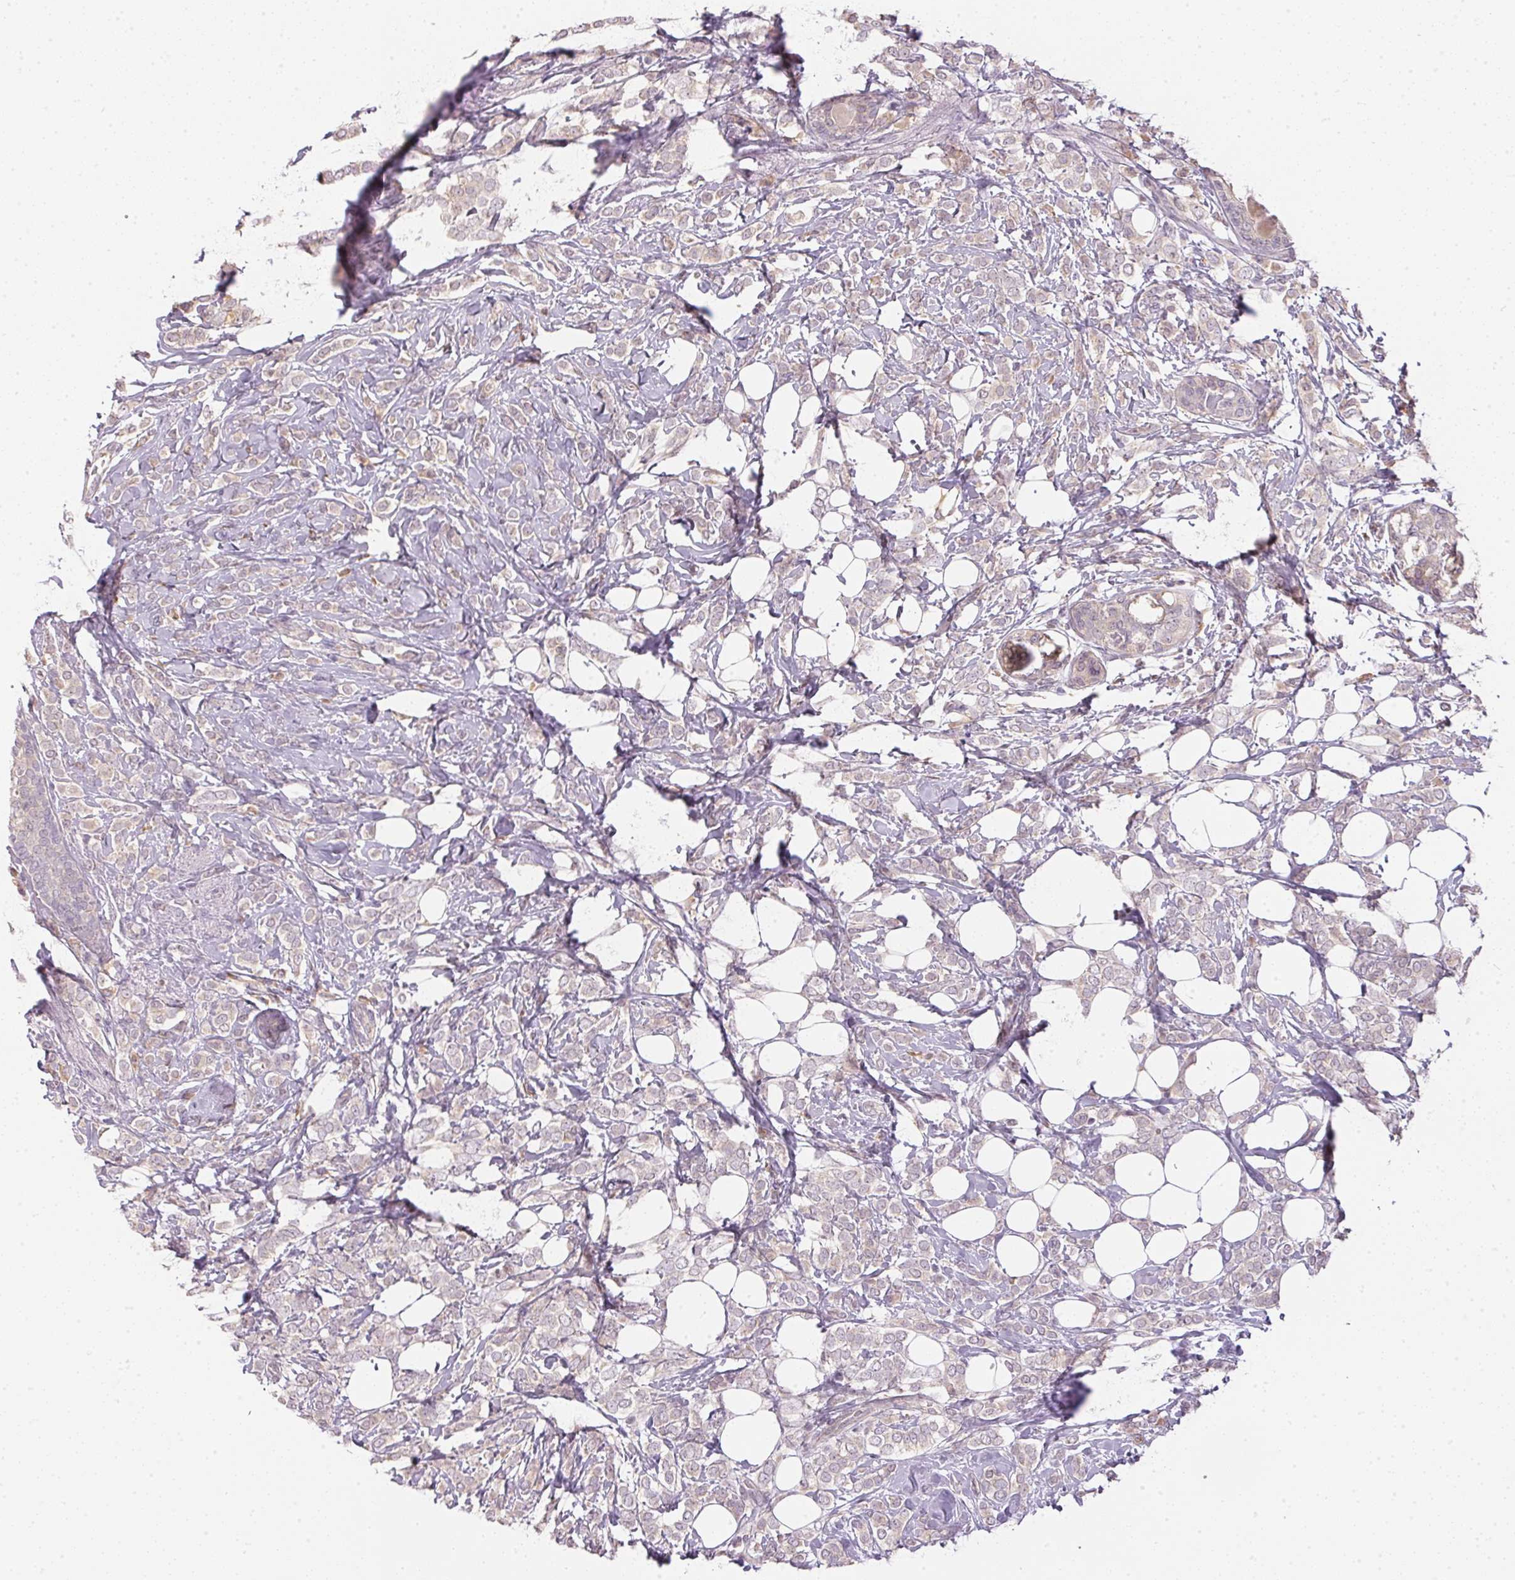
{"staining": {"intensity": "negative", "quantity": "none", "location": "none"}, "tissue": "breast cancer", "cell_type": "Tumor cells", "image_type": "cancer", "snomed": [{"axis": "morphology", "description": "Lobular carcinoma"}, {"axis": "topography", "description": "Breast"}], "caption": "IHC image of neoplastic tissue: human breast cancer stained with DAB (3,3'-diaminobenzidine) shows no significant protein expression in tumor cells. (DAB (3,3'-diaminobenzidine) immunohistochemistry, high magnification).", "gene": "TTC23L", "patient": {"sex": "female", "age": 49}}